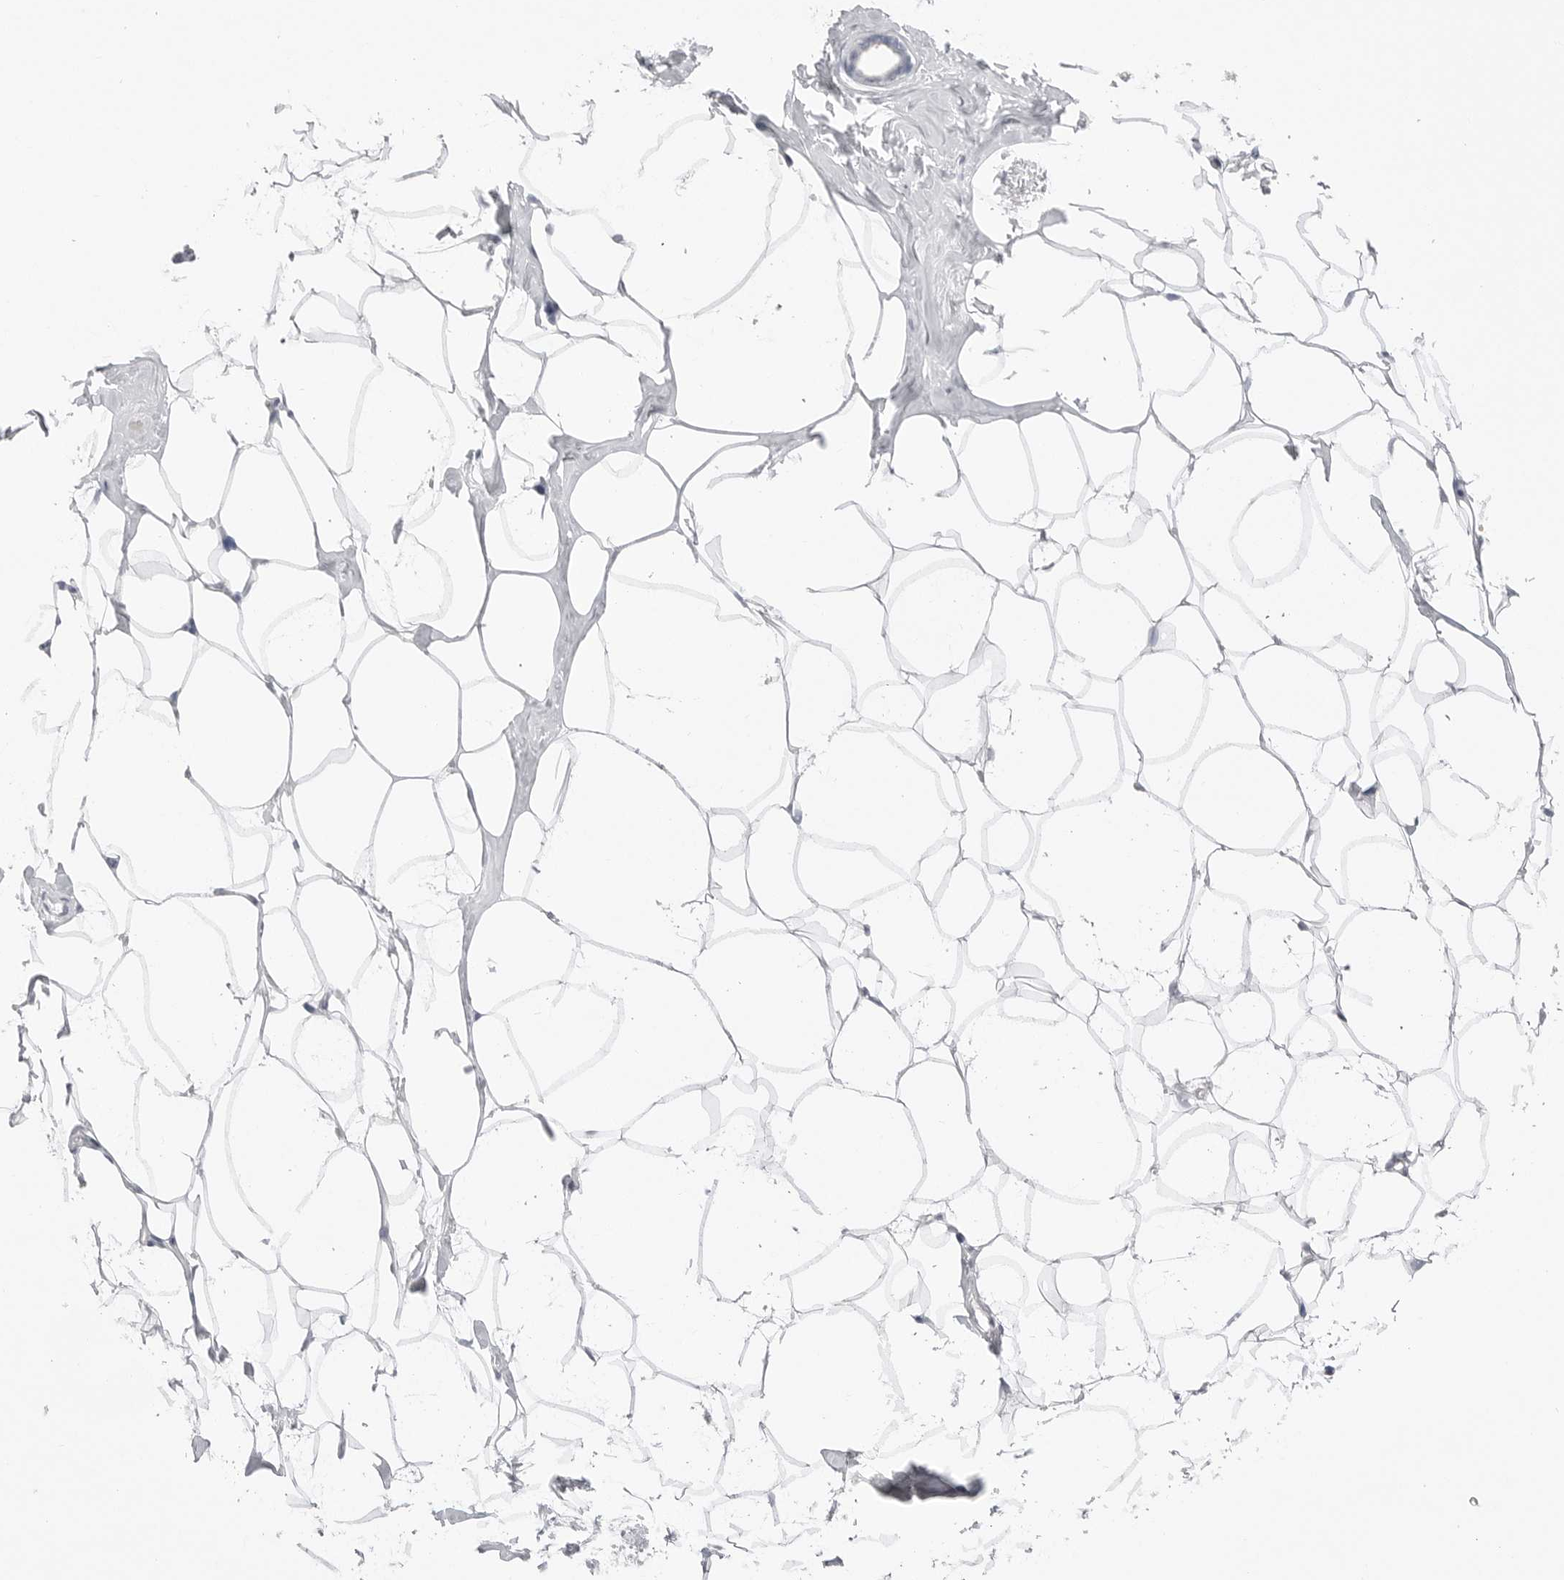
{"staining": {"intensity": "negative", "quantity": "none", "location": "none"}, "tissue": "adipose tissue", "cell_type": "Adipocytes", "image_type": "normal", "snomed": [{"axis": "morphology", "description": "Normal tissue, NOS"}, {"axis": "morphology", "description": "Fibrosis, NOS"}, {"axis": "topography", "description": "Breast"}, {"axis": "topography", "description": "Adipose tissue"}], "caption": "A micrograph of human adipose tissue is negative for staining in adipocytes.", "gene": "CPB1", "patient": {"sex": "female", "age": 39}}